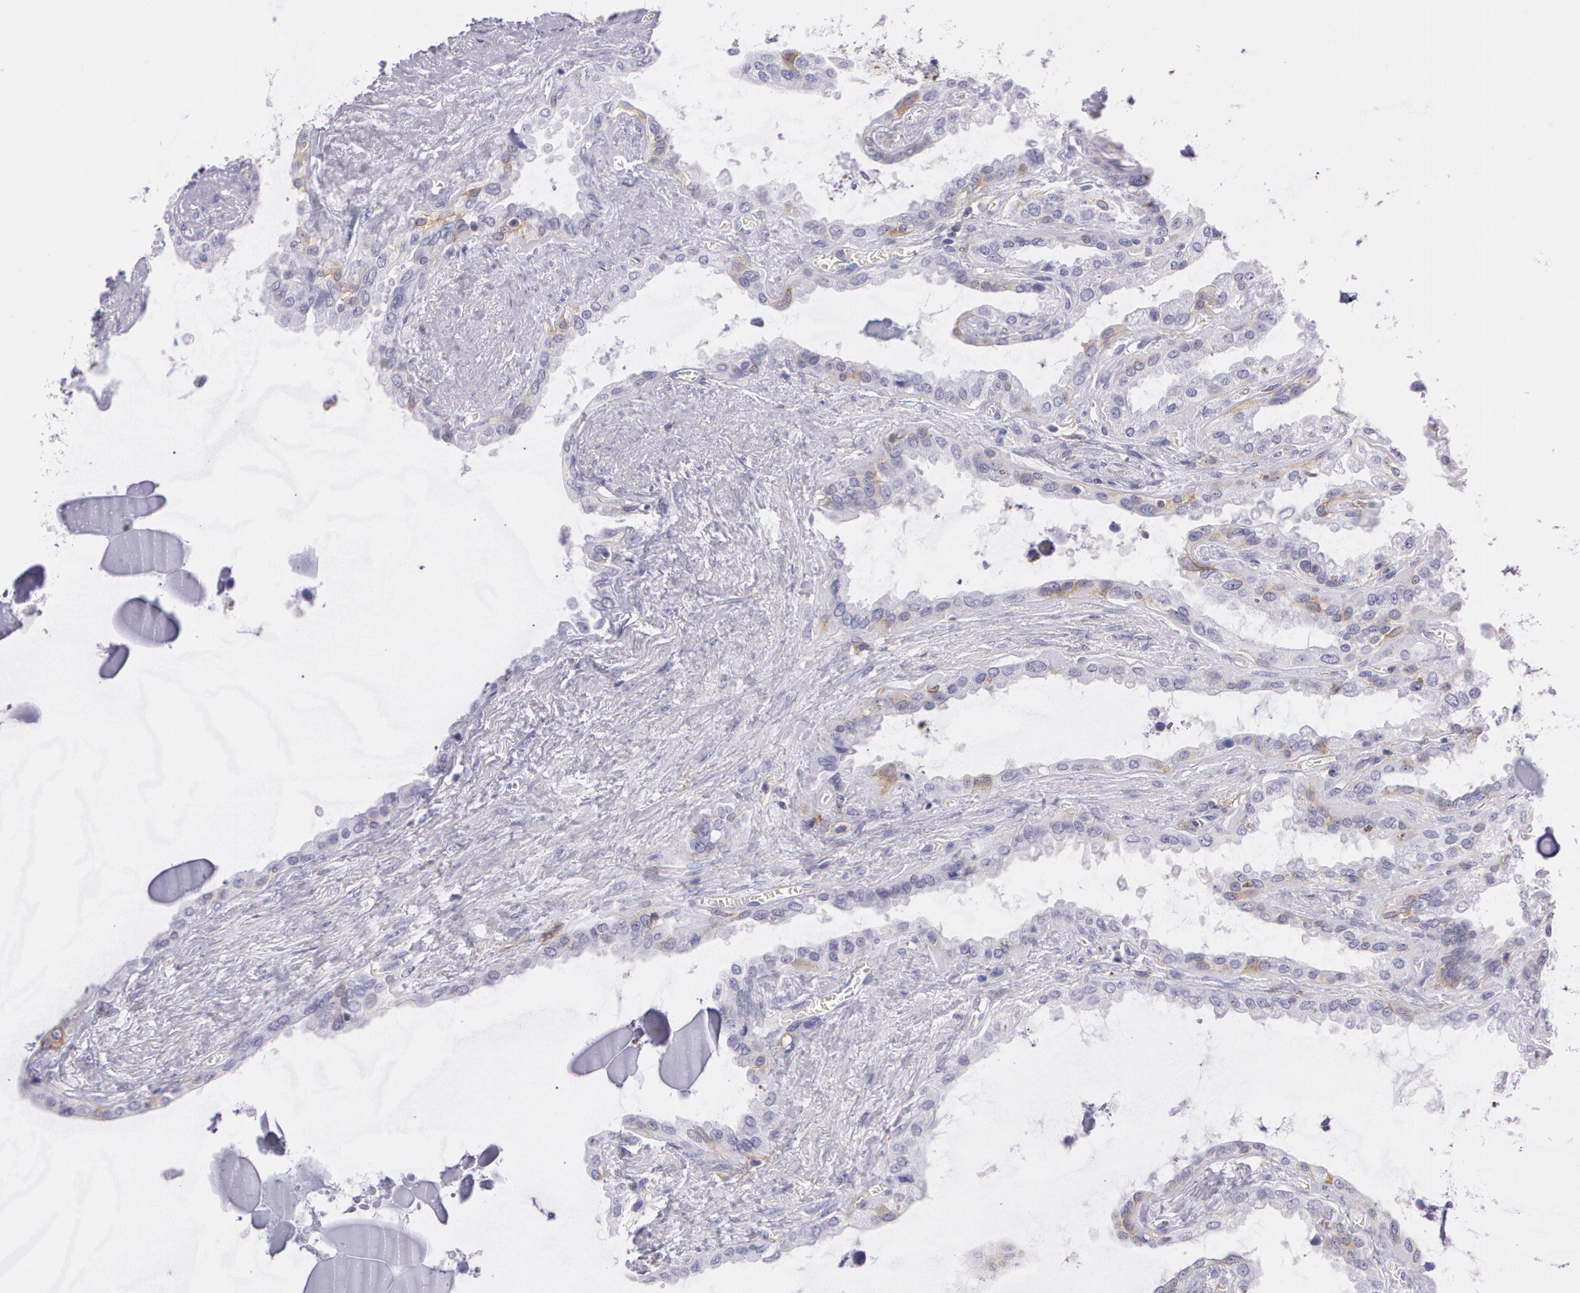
{"staining": {"intensity": "negative", "quantity": "none", "location": "none"}, "tissue": "seminal vesicle", "cell_type": "Glandular cells", "image_type": "normal", "snomed": [{"axis": "morphology", "description": "Normal tissue, NOS"}, {"axis": "morphology", "description": "Inflammation, NOS"}, {"axis": "topography", "description": "Urinary bladder"}, {"axis": "topography", "description": "Prostate"}, {"axis": "topography", "description": "Seminal veicle"}], "caption": "Protein analysis of normal seminal vesicle reveals no significant staining in glandular cells. The staining is performed using DAB (3,3'-diaminobenzidine) brown chromogen with nuclei counter-stained in using hematoxylin.", "gene": "LY75", "patient": {"sex": "male", "age": 82}}